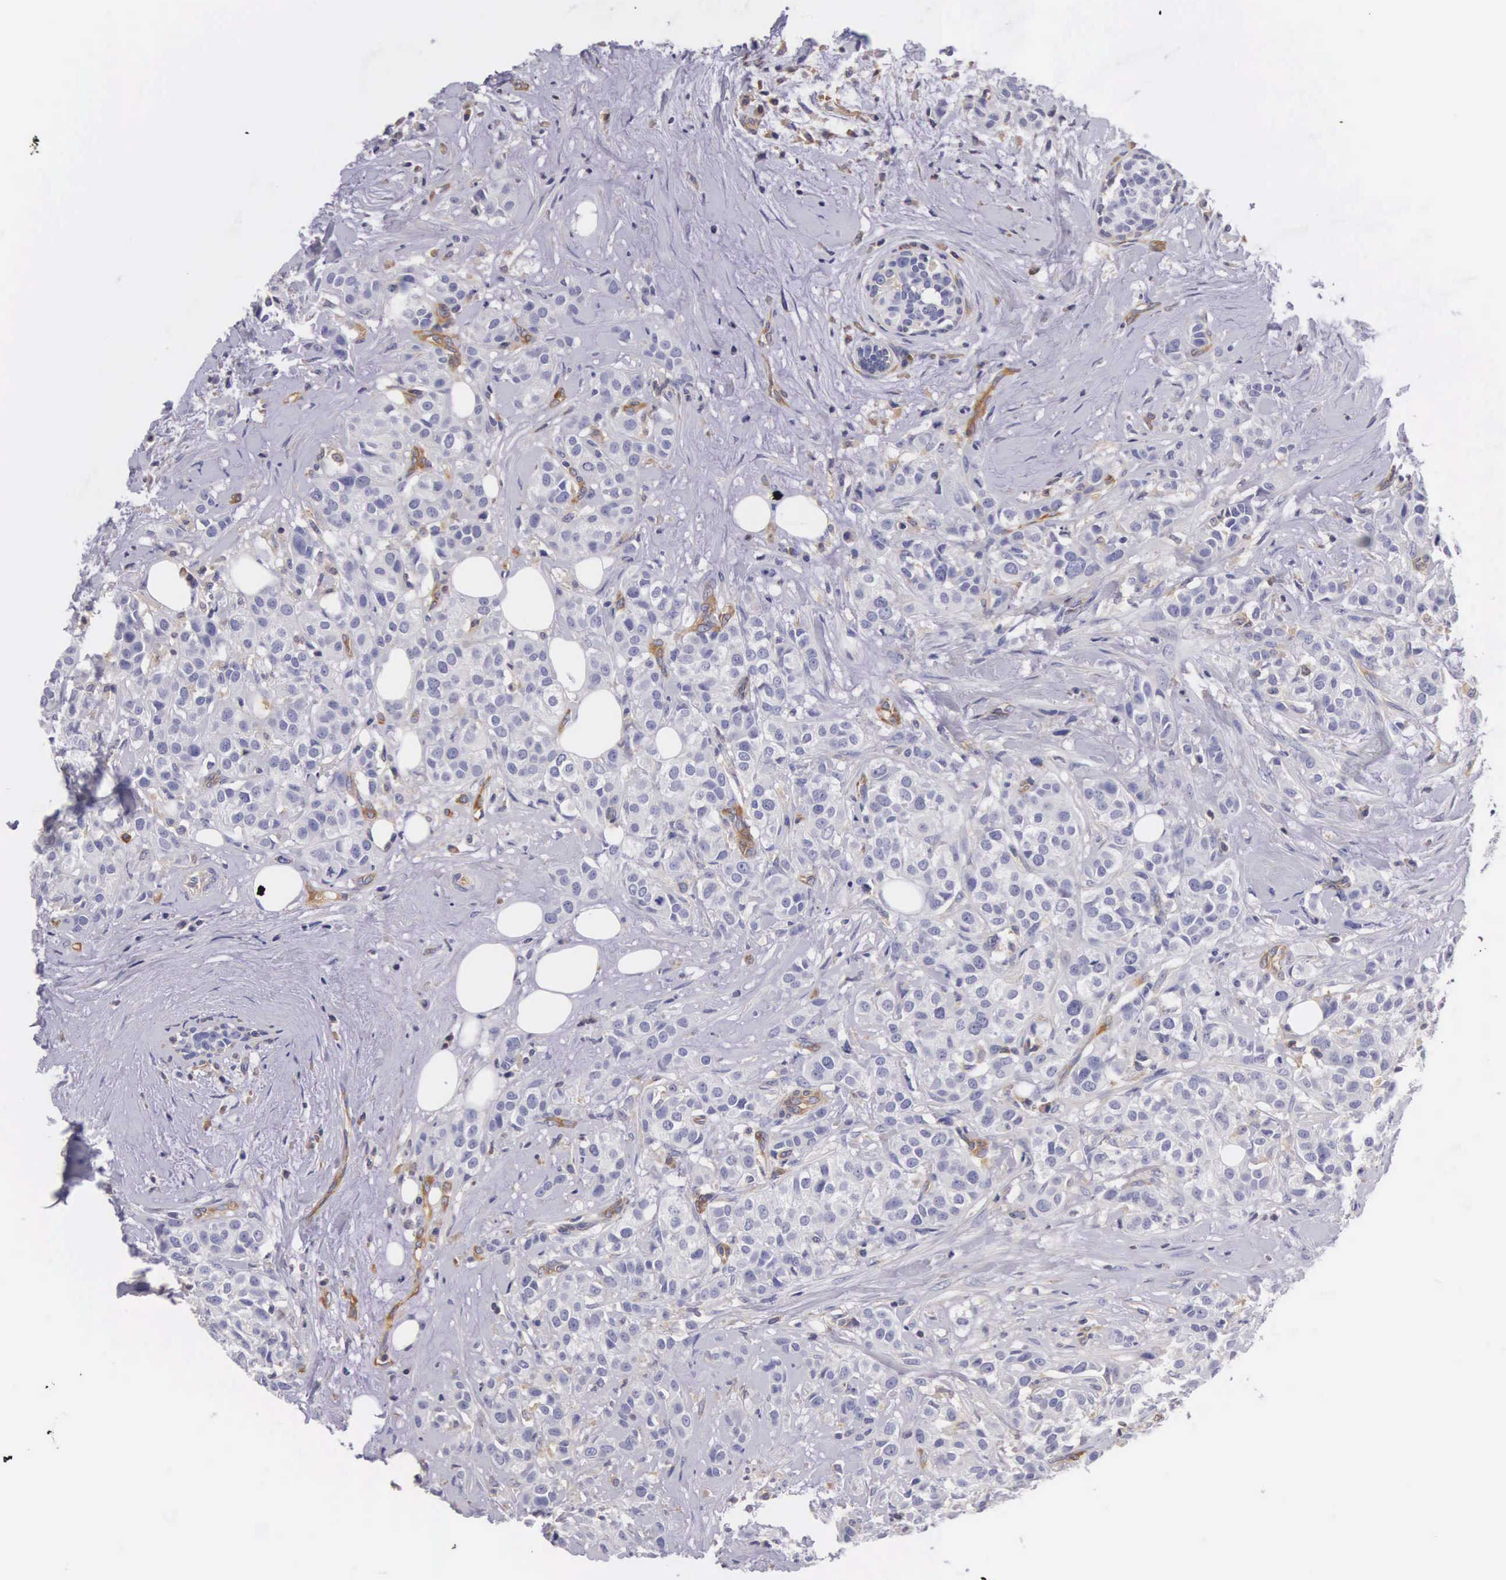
{"staining": {"intensity": "negative", "quantity": "none", "location": "none"}, "tissue": "breast cancer", "cell_type": "Tumor cells", "image_type": "cancer", "snomed": [{"axis": "morphology", "description": "Duct carcinoma"}, {"axis": "topography", "description": "Breast"}], "caption": "Breast intraductal carcinoma was stained to show a protein in brown. There is no significant positivity in tumor cells. Nuclei are stained in blue.", "gene": "OSBPL3", "patient": {"sex": "female", "age": 55}}